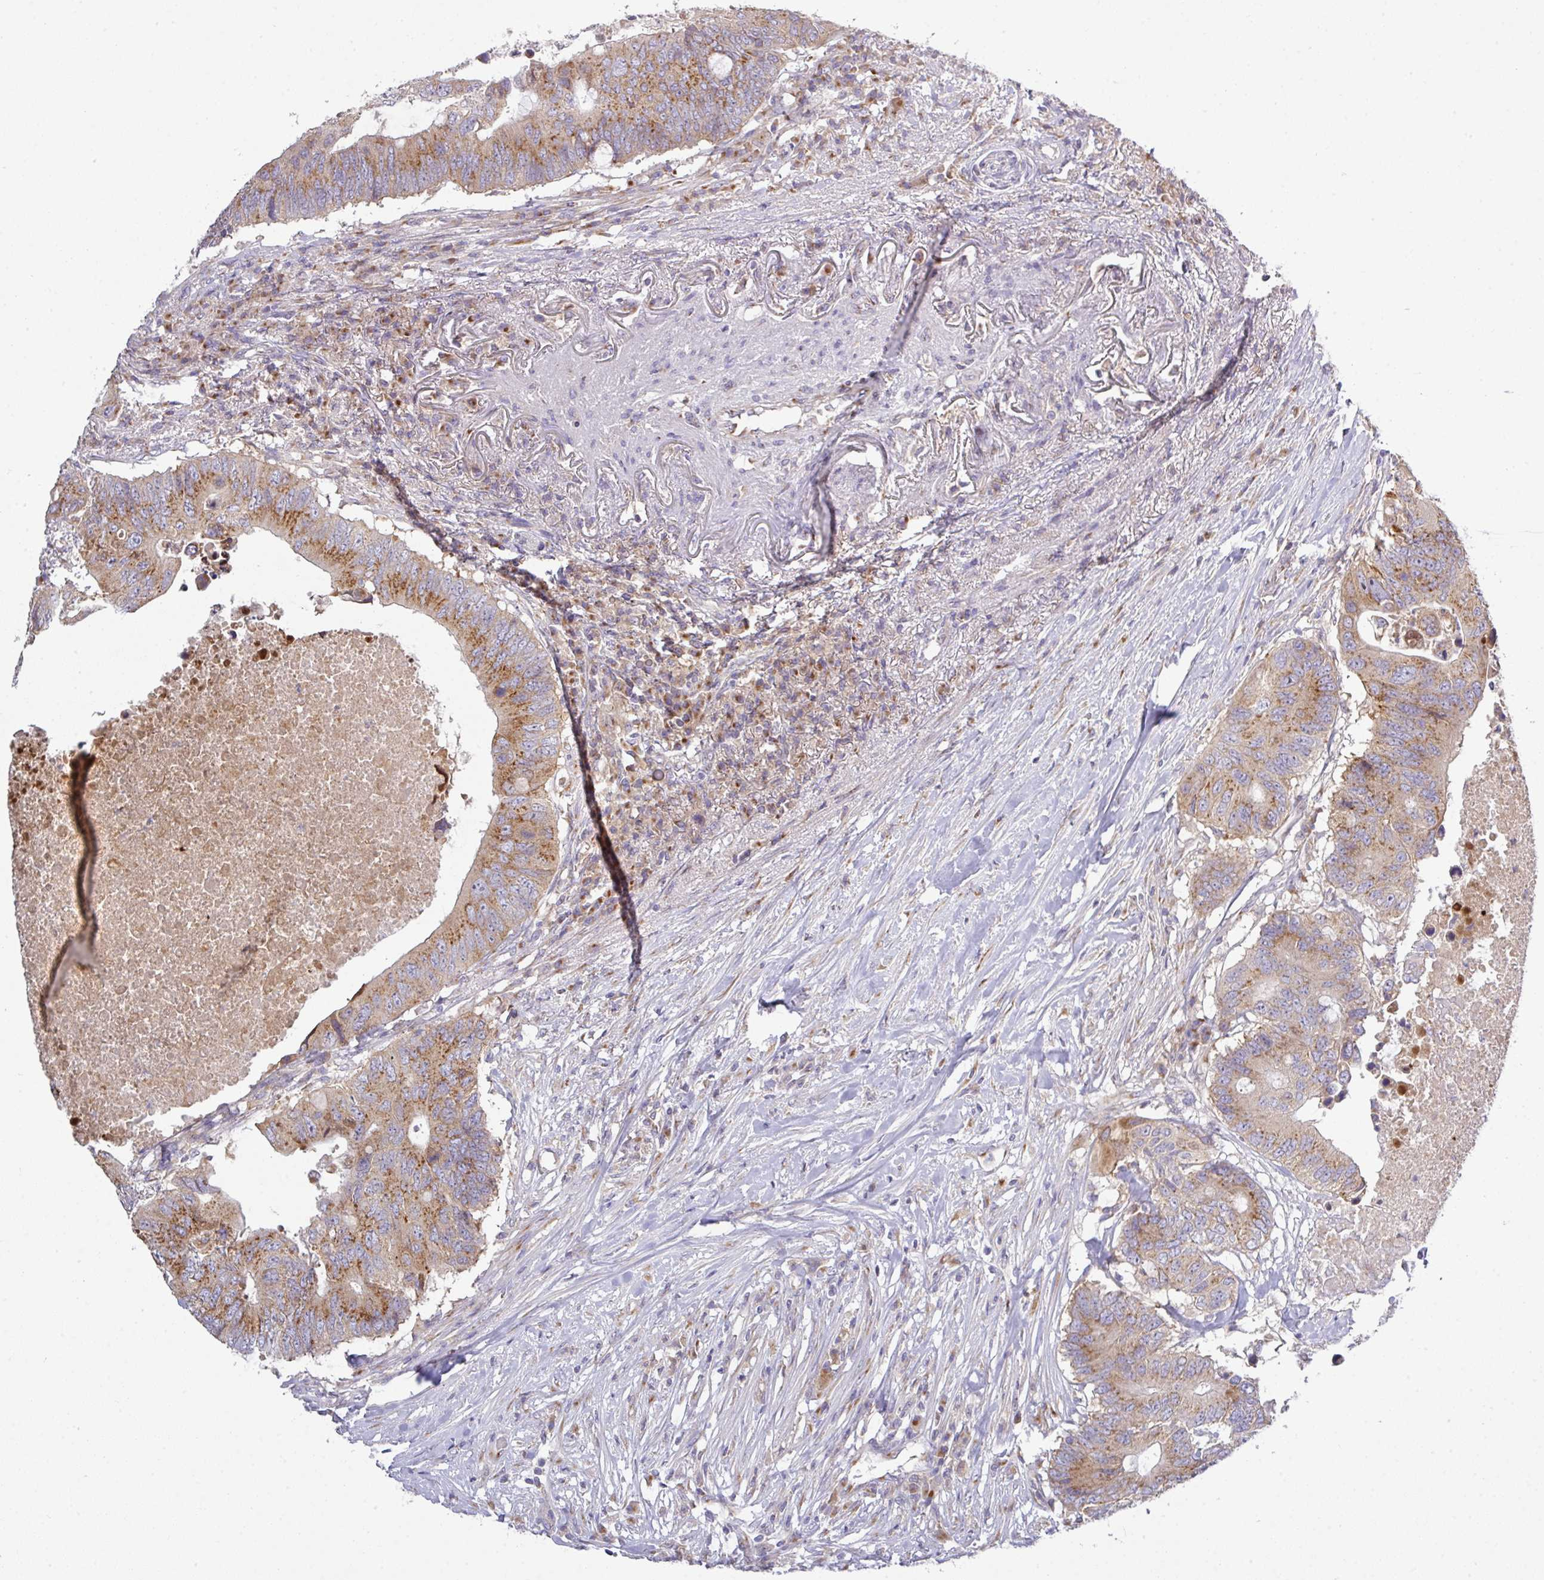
{"staining": {"intensity": "moderate", "quantity": ">75%", "location": "cytoplasmic/membranous"}, "tissue": "colorectal cancer", "cell_type": "Tumor cells", "image_type": "cancer", "snomed": [{"axis": "morphology", "description": "Adenocarcinoma, NOS"}, {"axis": "topography", "description": "Colon"}], "caption": "Moderate cytoplasmic/membranous positivity is appreciated in approximately >75% of tumor cells in adenocarcinoma (colorectal).", "gene": "VTI1A", "patient": {"sex": "male", "age": 71}}